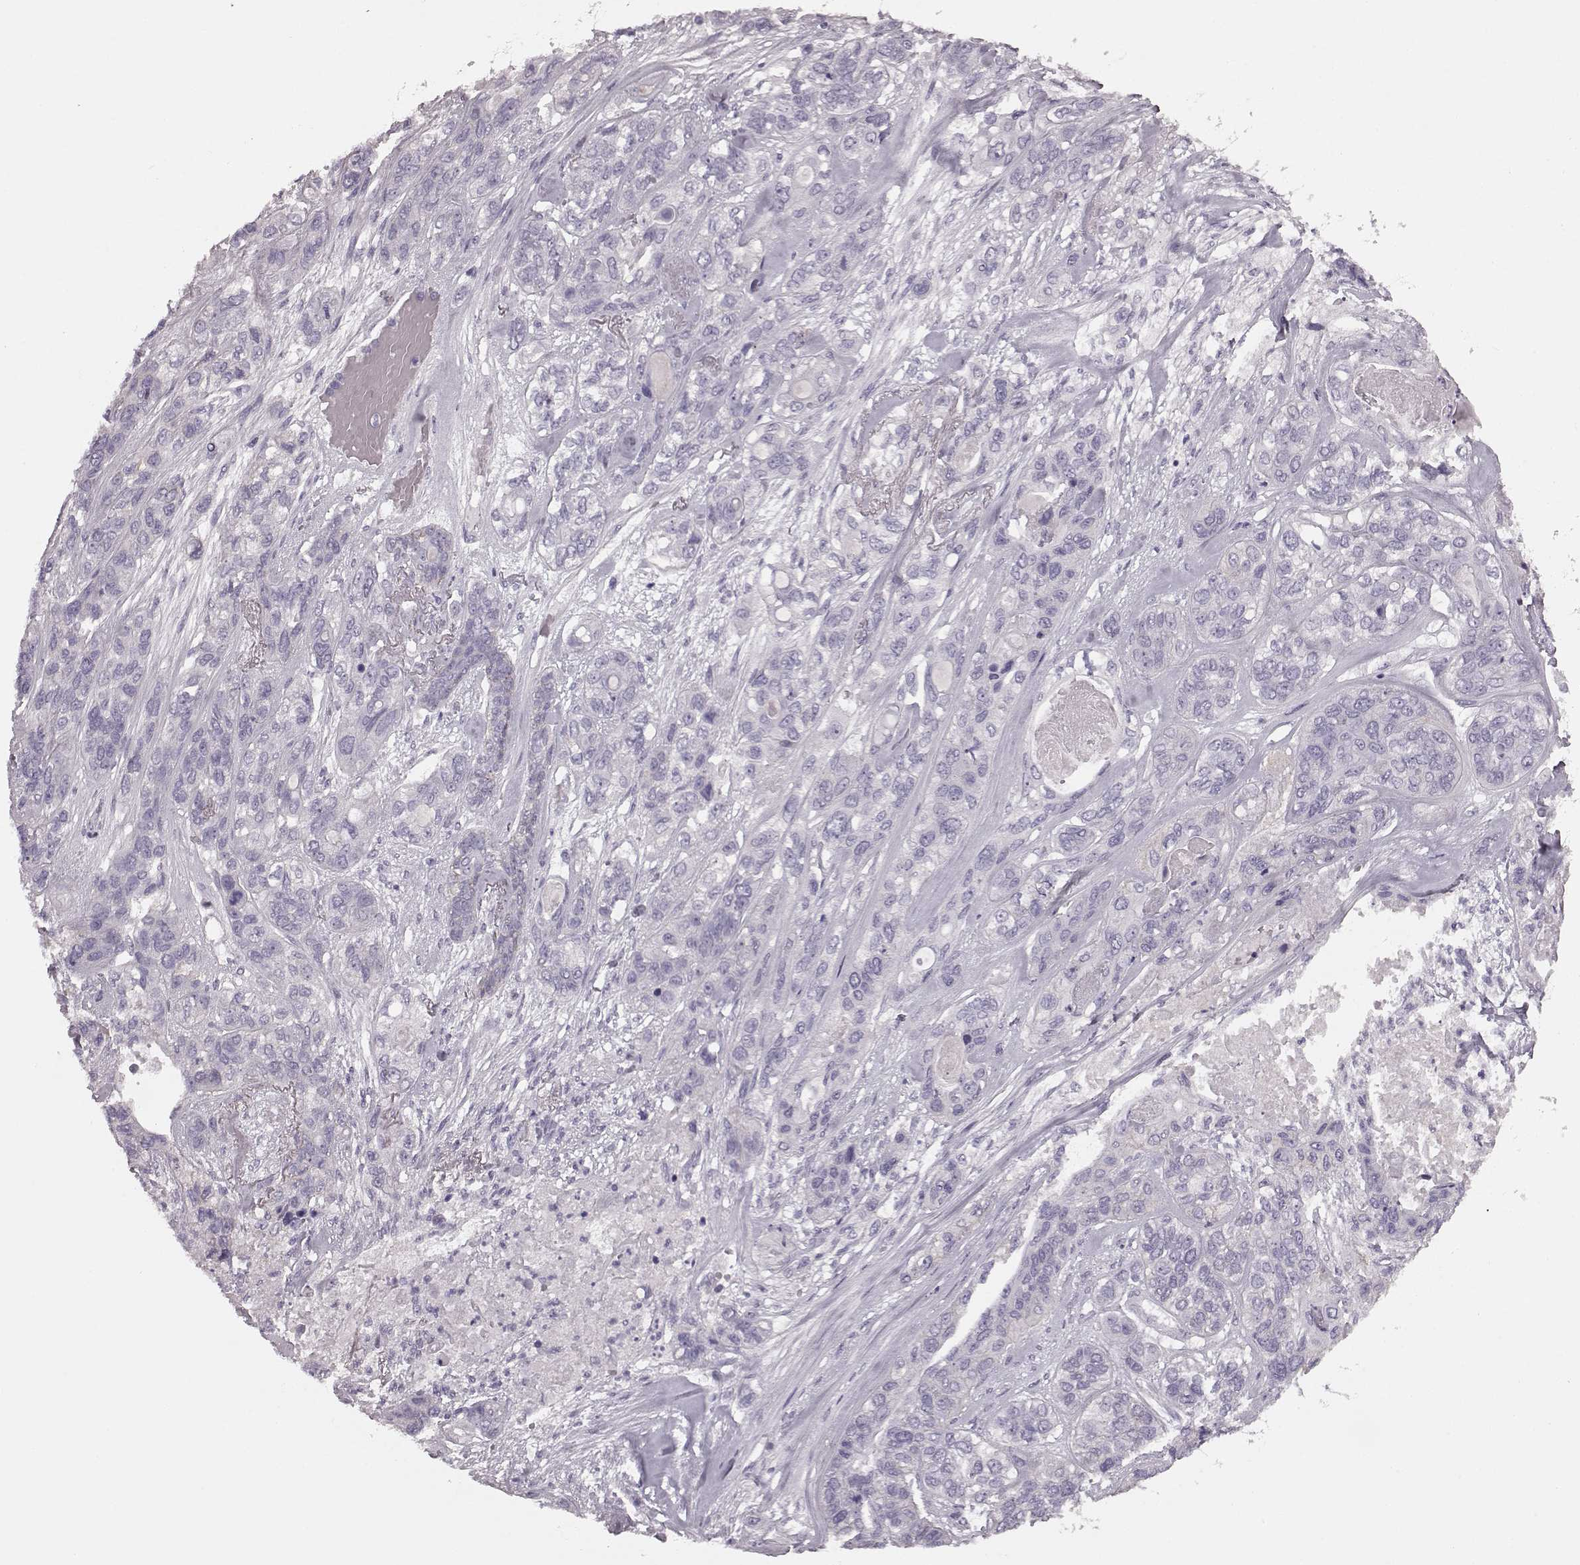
{"staining": {"intensity": "negative", "quantity": "none", "location": "none"}, "tissue": "lung cancer", "cell_type": "Tumor cells", "image_type": "cancer", "snomed": [{"axis": "morphology", "description": "Squamous cell carcinoma, NOS"}, {"axis": "topography", "description": "Lung"}], "caption": "Tumor cells are negative for protein expression in human lung cancer (squamous cell carcinoma).", "gene": "CRYBA2", "patient": {"sex": "female", "age": 70}}